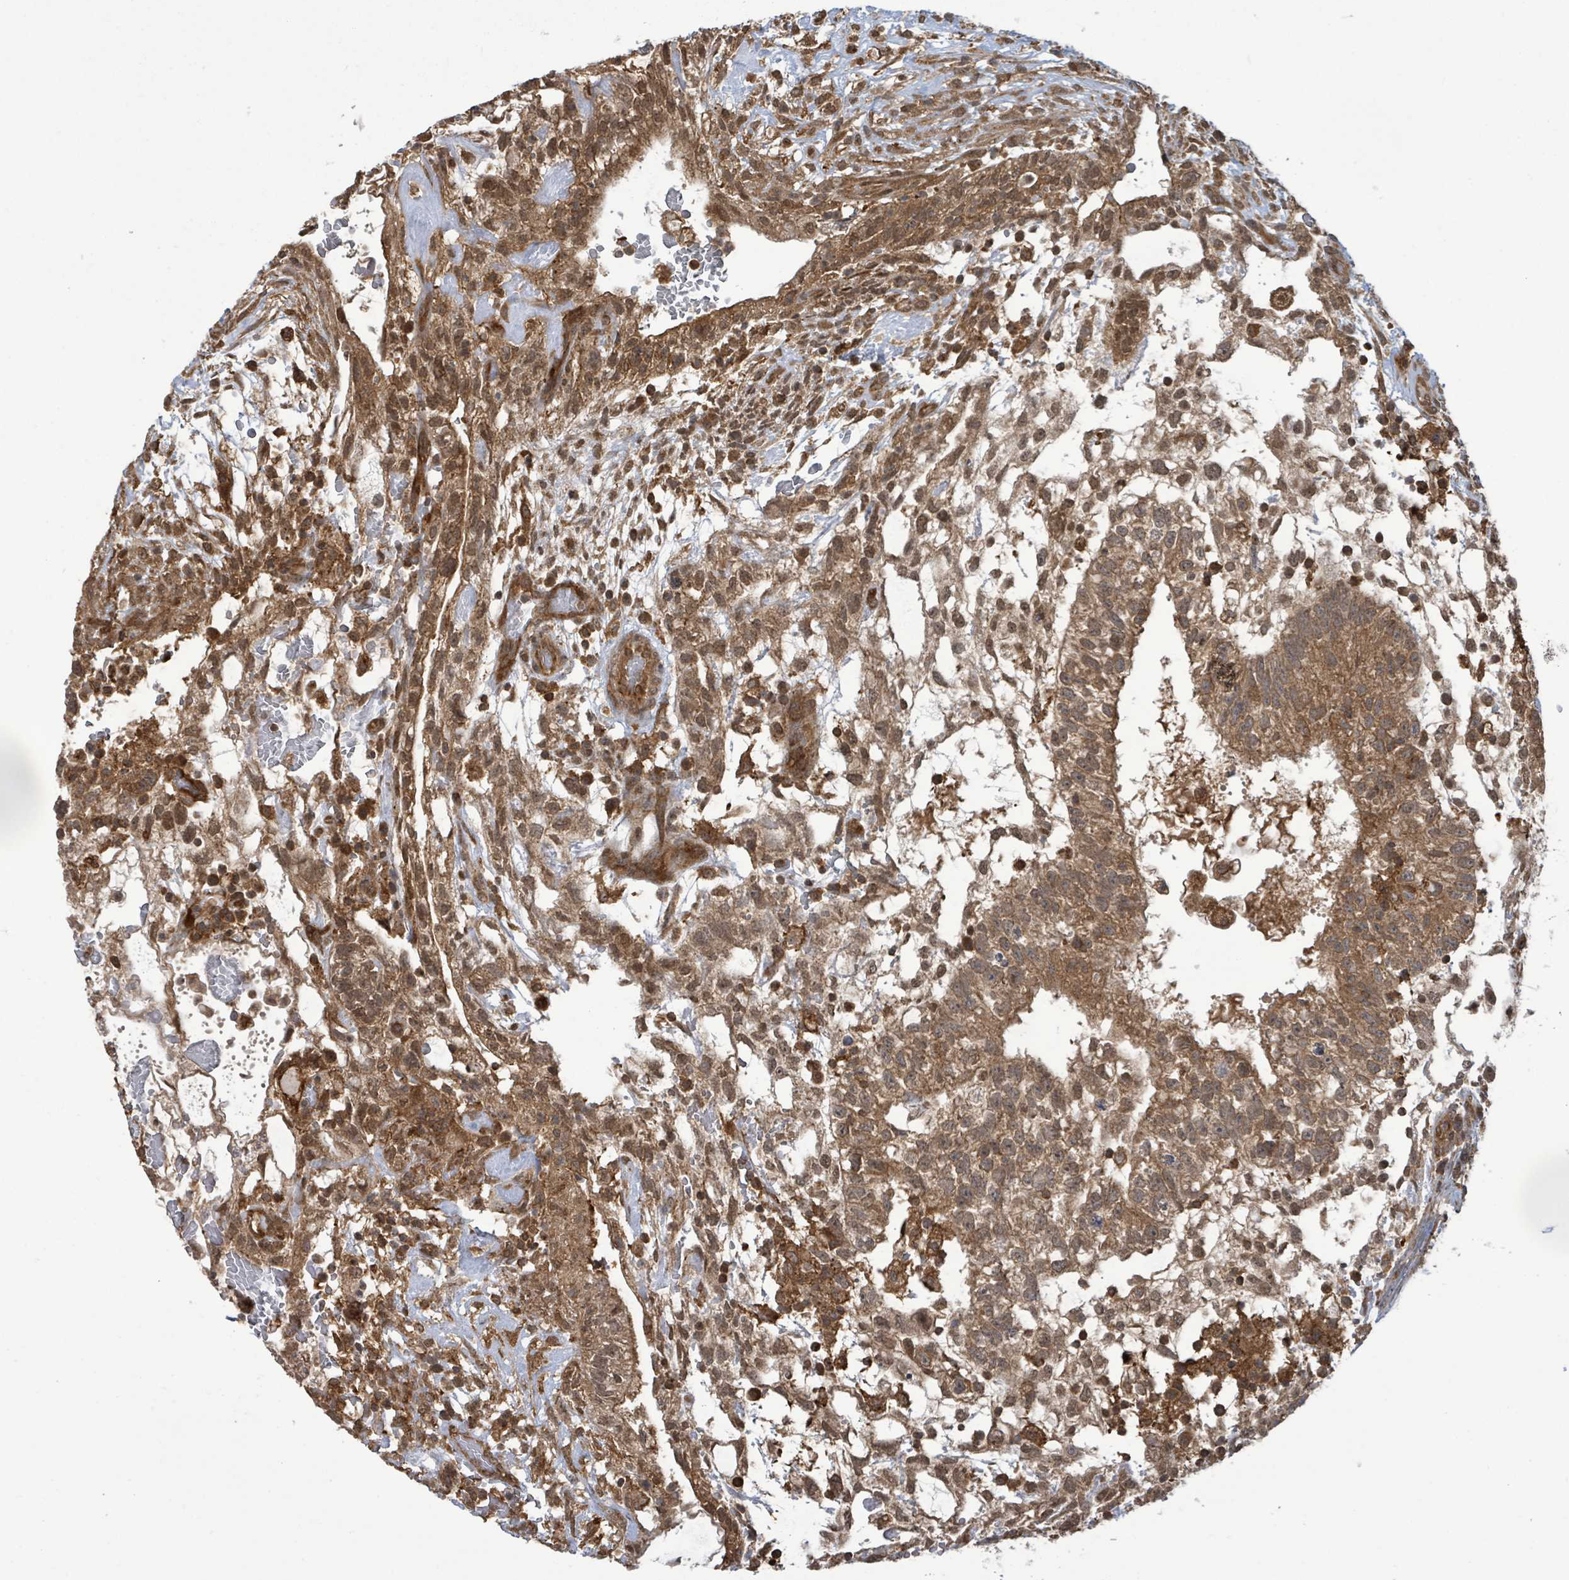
{"staining": {"intensity": "moderate", "quantity": ">75%", "location": "cytoplasmic/membranous,nuclear"}, "tissue": "testis cancer", "cell_type": "Tumor cells", "image_type": "cancer", "snomed": [{"axis": "morphology", "description": "Normal tissue, NOS"}, {"axis": "morphology", "description": "Carcinoma, Embryonal, NOS"}, {"axis": "topography", "description": "Testis"}], "caption": "A photomicrograph showing moderate cytoplasmic/membranous and nuclear expression in approximately >75% of tumor cells in testis embryonal carcinoma, as visualized by brown immunohistochemical staining.", "gene": "KLC1", "patient": {"sex": "male", "age": 32}}